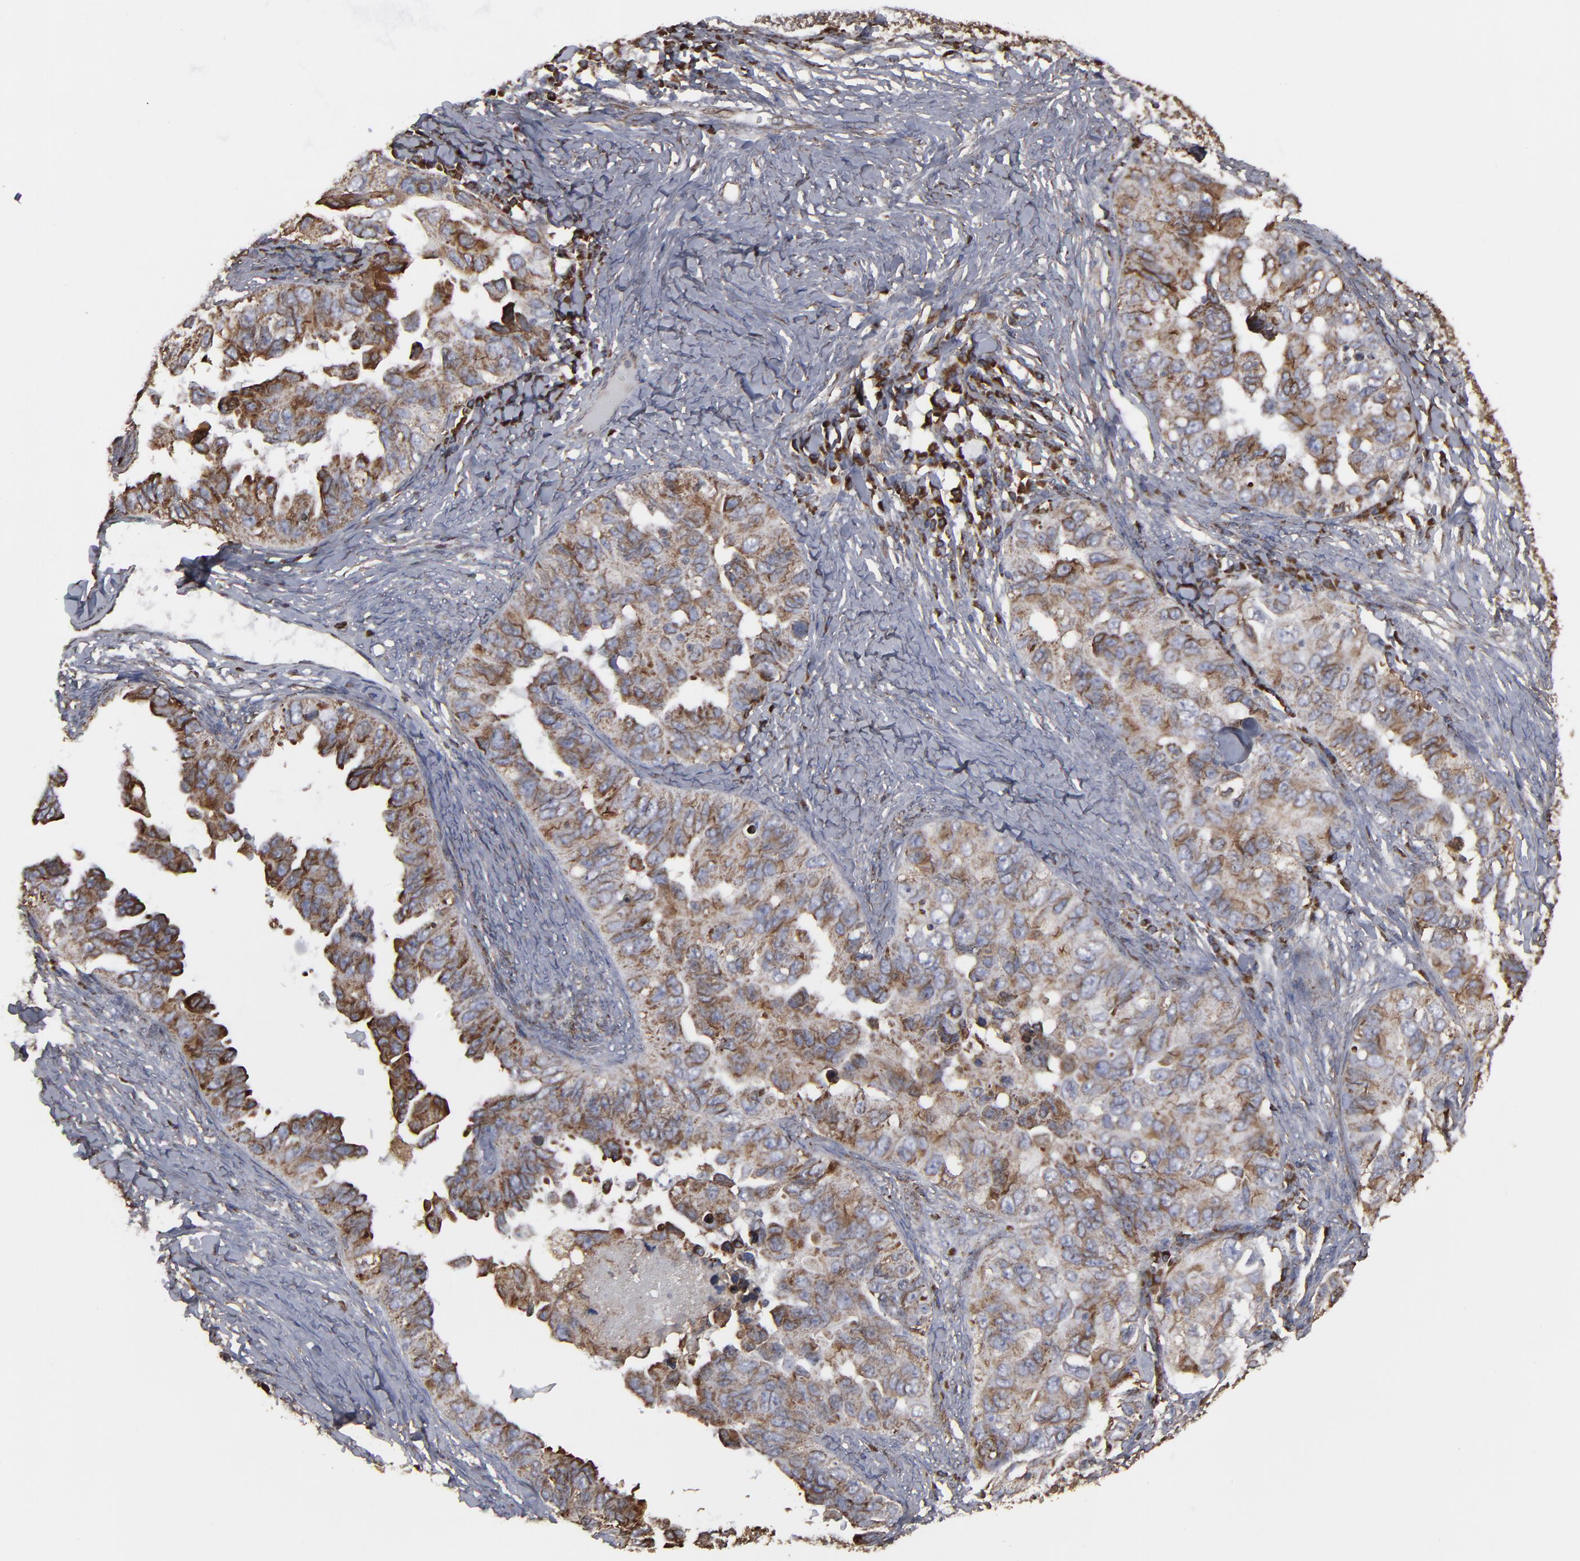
{"staining": {"intensity": "moderate", "quantity": ">75%", "location": "cytoplasmic/membranous"}, "tissue": "ovarian cancer", "cell_type": "Tumor cells", "image_type": "cancer", "snomed": [{"axis": "morphology", "description": "Cystadenocarcinoma, serous, NOS"}, {"axis": "topography", "description": "Ovary"}], "caption": "DAB immunohistochemical staining of human ovarian serous cystadenocarcinoma exhibits moderate cytoplasmic/membranous protein positivity in approximately >75% of tumor cells. (Brightfield microscopy of DAB IHC at high magnification).", "gene": "CNIH1", "patient": {"sex": "female", "age": 82}}